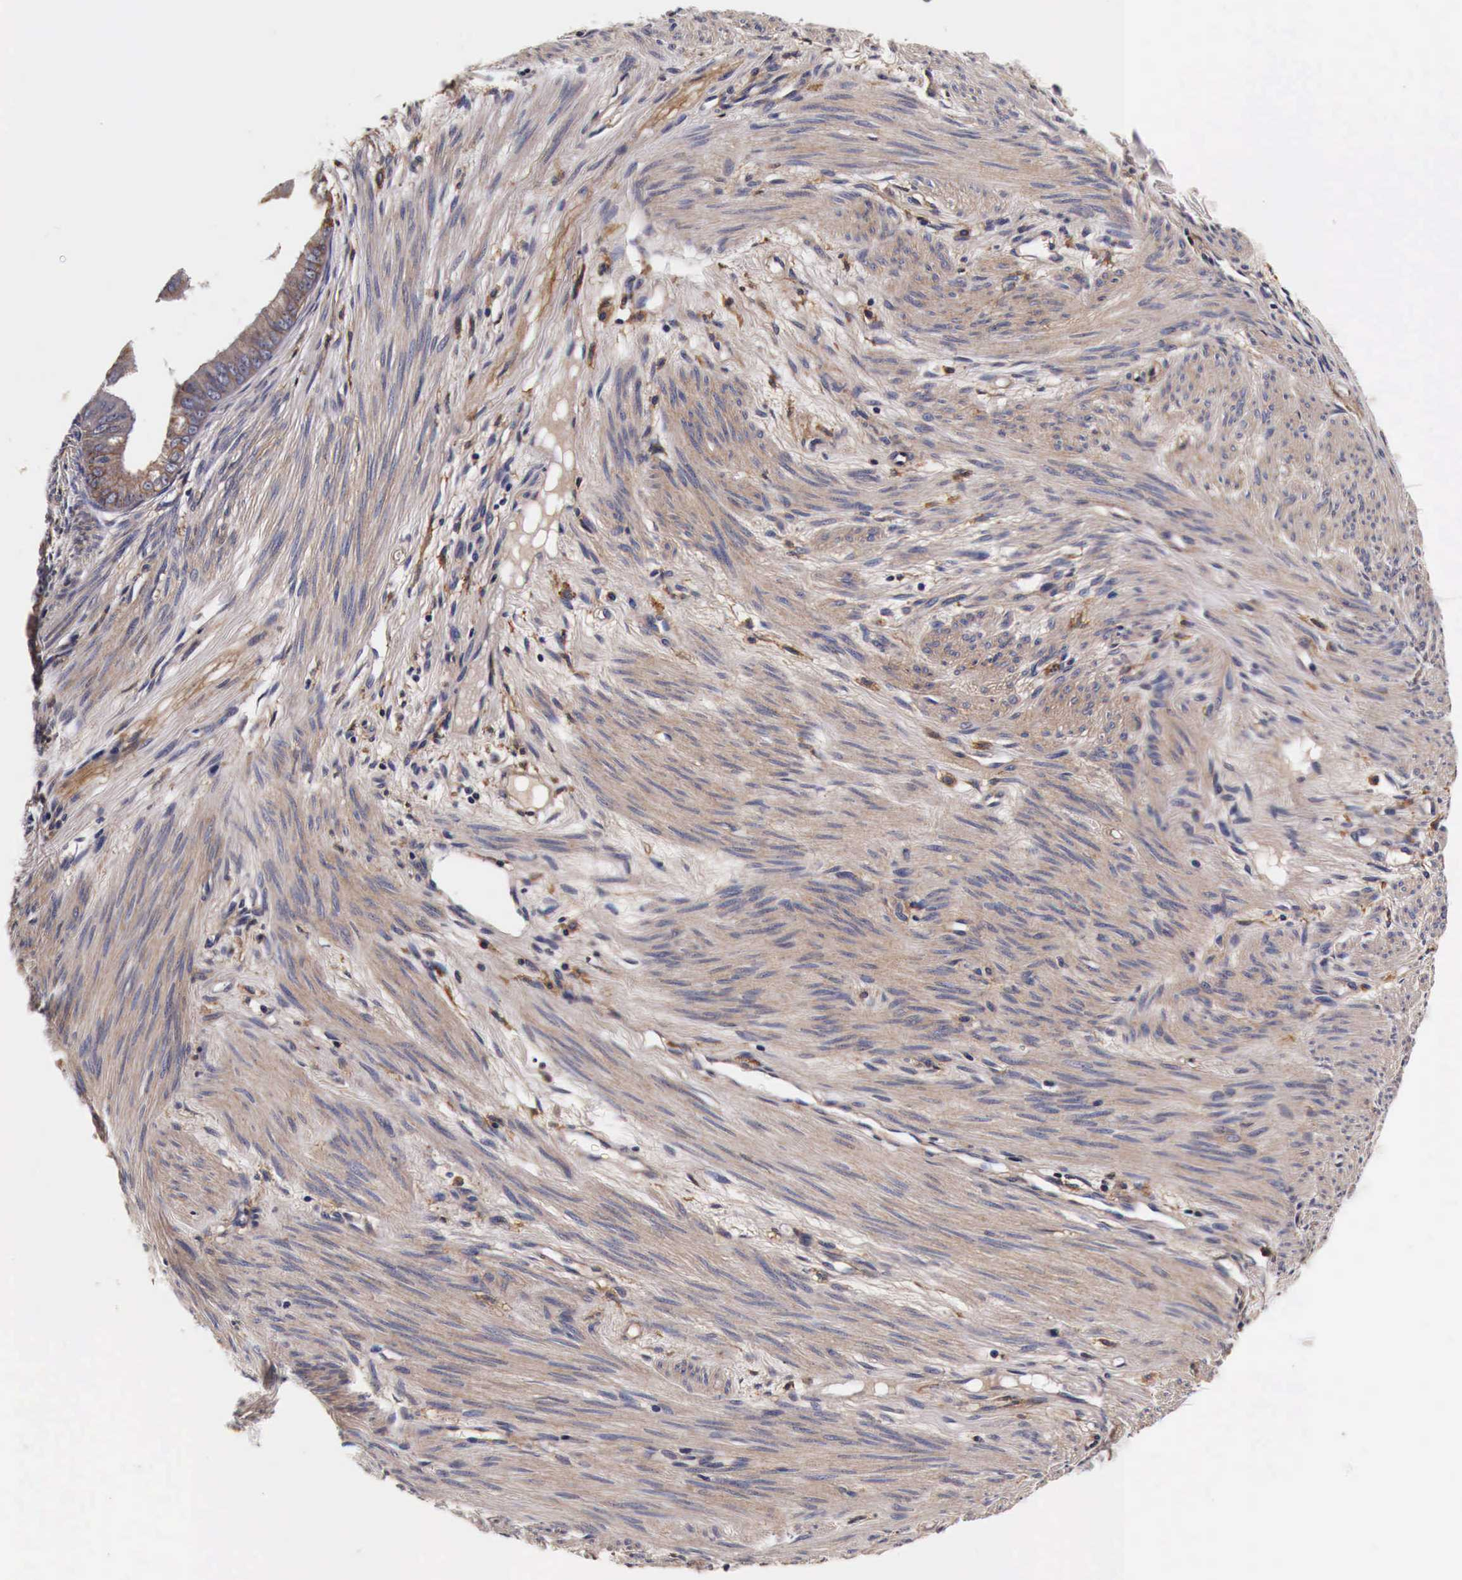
{"staining": {"intensity": "moderate", "quantity": ">75%", "location": "cytoplasmic/membranous"}, "tissue": "endometrial cancer", "cell_type": "Tumor cells", "image_type": "cancer", "snomed": [{"axis": "morphology", "description": "Adenocarcinoma, NOS"}, {"axis": "topography", "description": "Endometrium"}], "caption": "High-power microscopy captured an IHC histopathology image of endometrial adenocarcinoma, revealing moderate cytoplasmic/membranous expression in about >75% of tumor cells.", "gene": "RP2", "patient": {"sex": "female", "age": 76}}